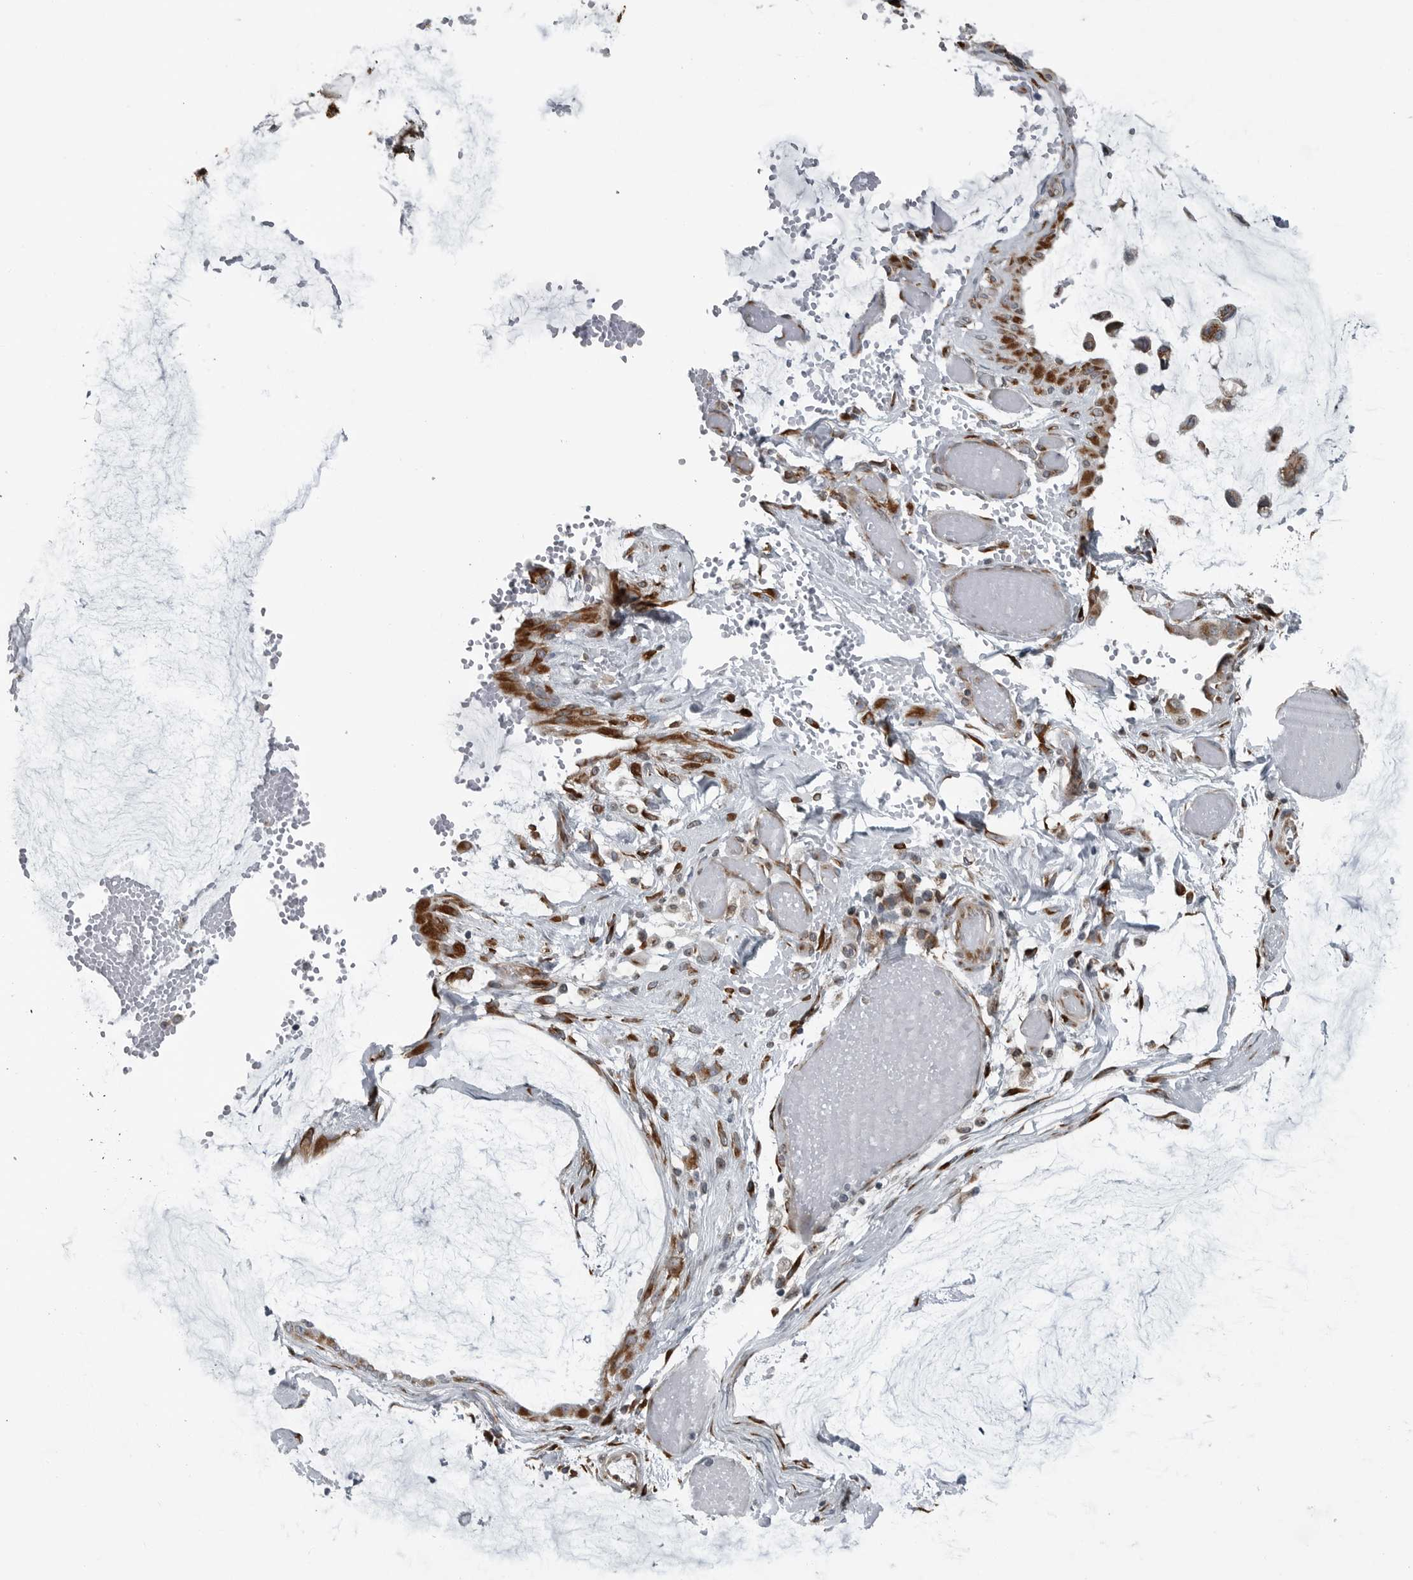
{"staining": {"intensity": "moderate", "quantity": ">75%", "location": "cytoplasmic/membranous"}, "tissue": "ovarian cancer", "cell_type": "Tumor cells", "image_type": "cancer", "snomed": [{"axis": "morphology", "description": "Cystadenocarcinoma, mucinous, NOS"}, {"axis": "topography", "description": "Ovary"}], "caption": "A micrograph showing moderate cytoplasmic/membranous expression in approximately >75% of tumor cells in ovarian mucinous cystadenocarcinoma, as visualized by brown immunohistochemical staining.", "gene": "CEP85", "patient": {"sex": "female", "age": 39}}